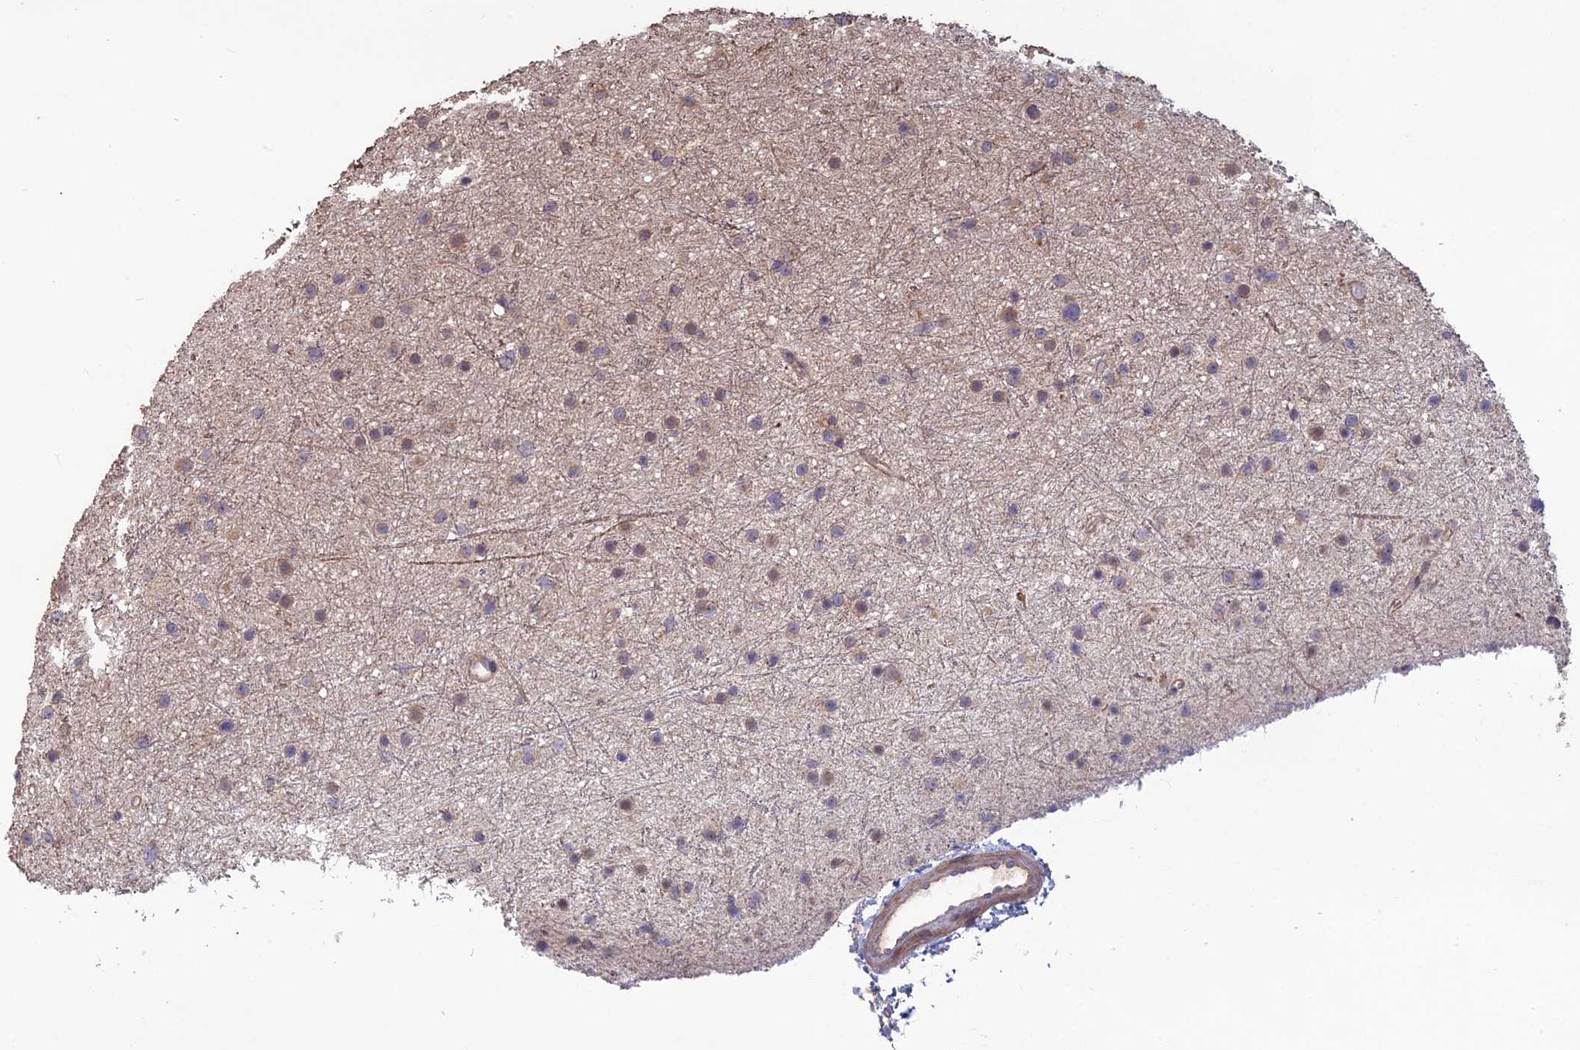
{"staining": {"intensity": "weak", "quantity": "<25%", "location": "cytoplasmic/membranous"}, "tissue": "glioma", "cell_type": "Tumor cells", "image_type": "cancer", "snomed": [{"axis": "morphology", "description": "Glioma, malignant, Low grade"}, {"axis": "topography", "description": "Cerebral cortex"}], "caption": "This micrograph is of glioma stained with IHC to label a protein in brown with the nuclei are counter-stained blue. There is no positivity in tumor cells. (Immunohistochemistry (ihc), brightfield microscopy, high magnification).", "gene": "SHISA5", "patient": {"sex": "female", "age": 39}}